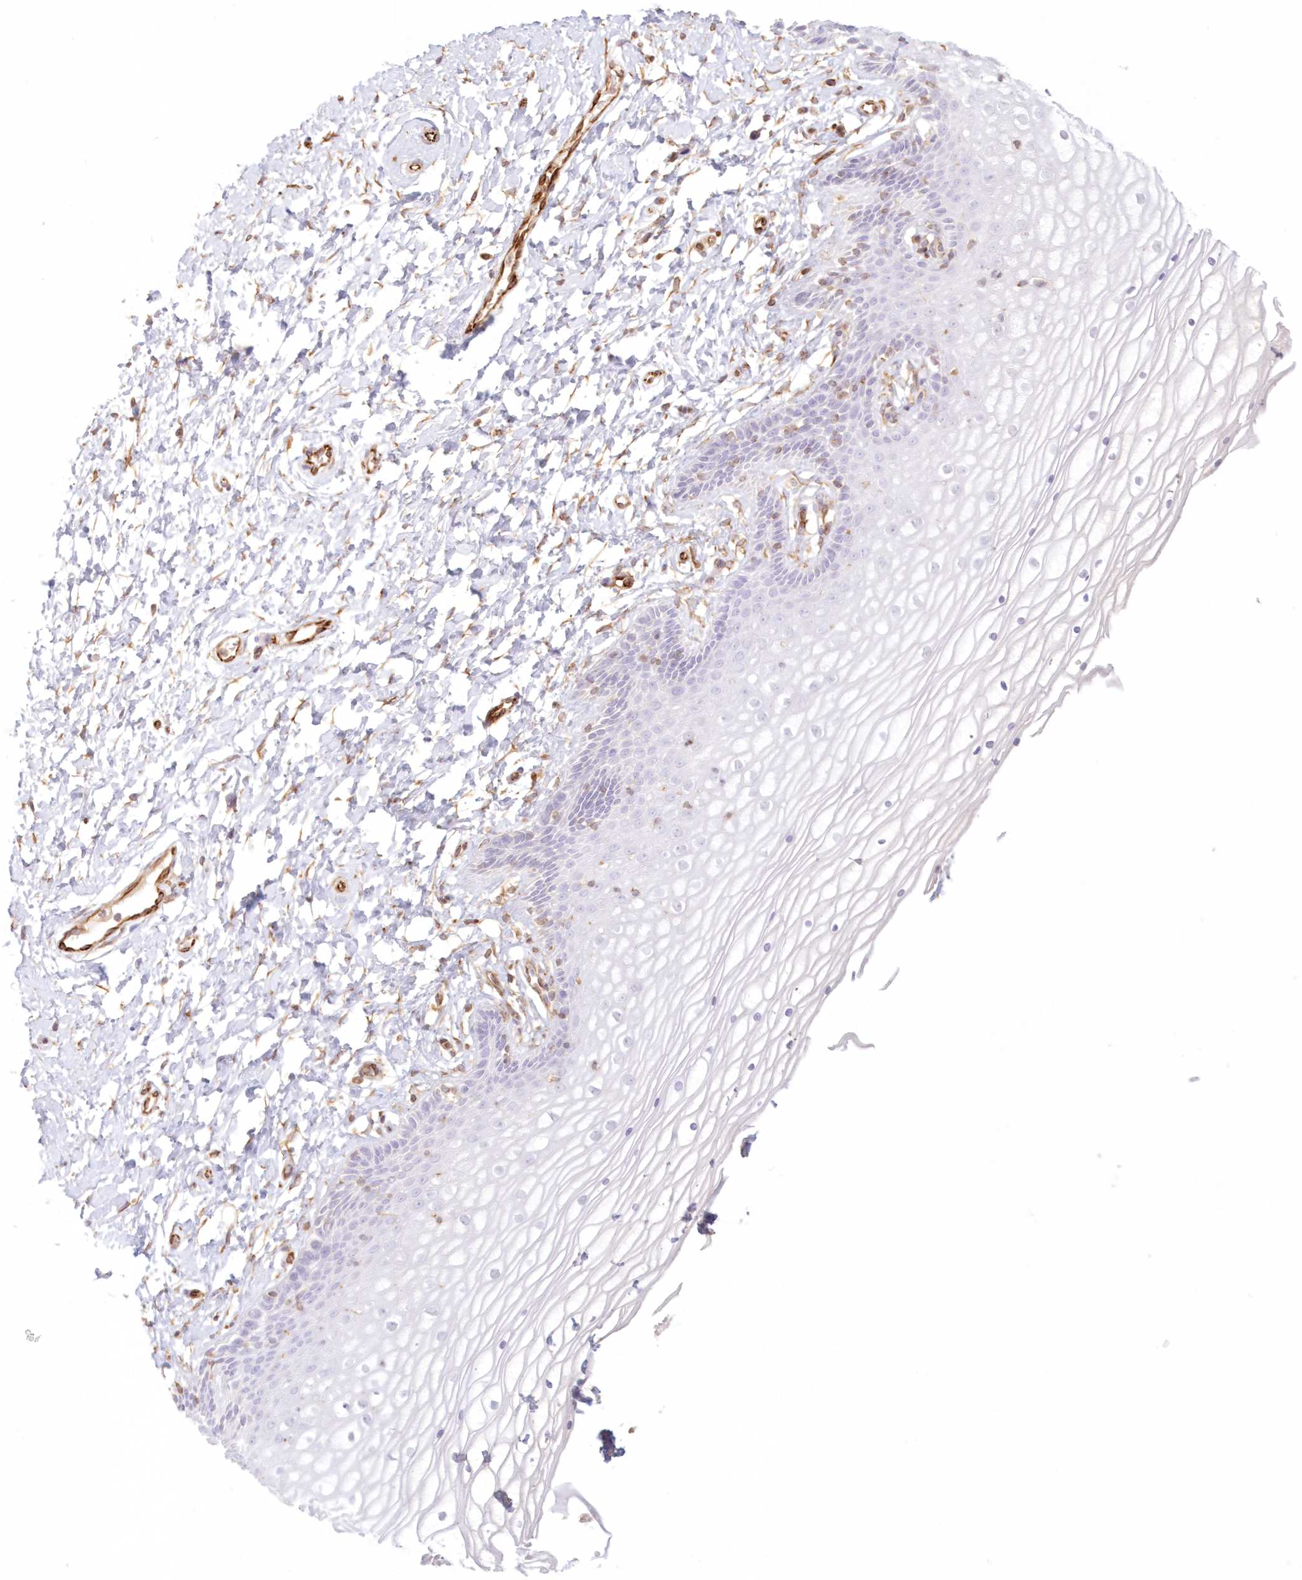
{"staining": {"intensity": "negative", "quantity": "none", "location": "none"}, "tissue": "vagina", "cell_type": "Squamous epithelial cells", "image_type": "normal", "snomed": [{"axis": "morphology", "description": "Normal tissue, NOS"}, {"axis": "topography", "description": "Vagina"}, {"axis": "topography", "description": "Cervix"}], "caption": "A photomicrograph of vagina stained for a protein demonstrates no brown staining in squamous epithelial cells.", "gene": "DMRTB1", "patient": {"sex": "female", "age": 40}}